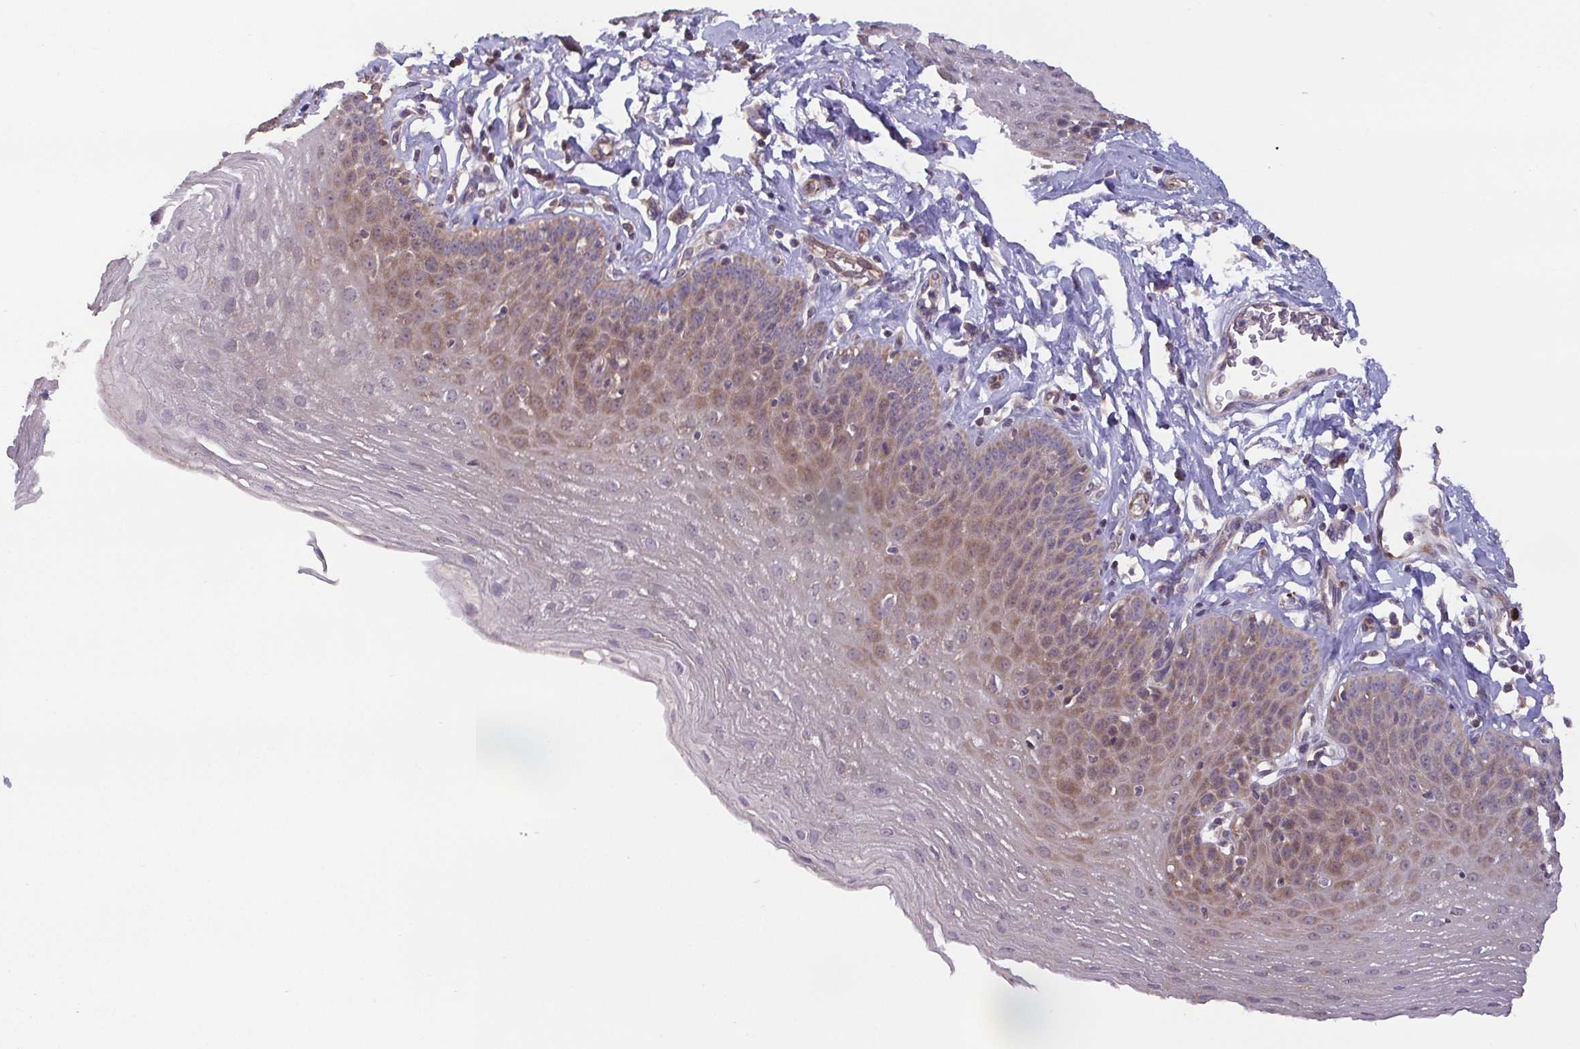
{"staining": {"intensity": "weak", "quantity": "25%-75%", "location": "cytoplasmic/membranous"}, "tissue": "esophagus", "cell_type": "Squamous epithelial cells", "image_type": "normal", "snomed": [{"axis": "morphology", "description": "Normal tissue, NOS"}, {"axis": "topography", "description": "Esophagus"}], "caption": "Immunohistochemical staining of normal human esophagus reveals low levels of weak cytoplasmic/membranous positivity in about 25%-75% of squamous epithelial cells.", "gene": "OSBPL7", "patient": {"sex": "female", "age": 81}}